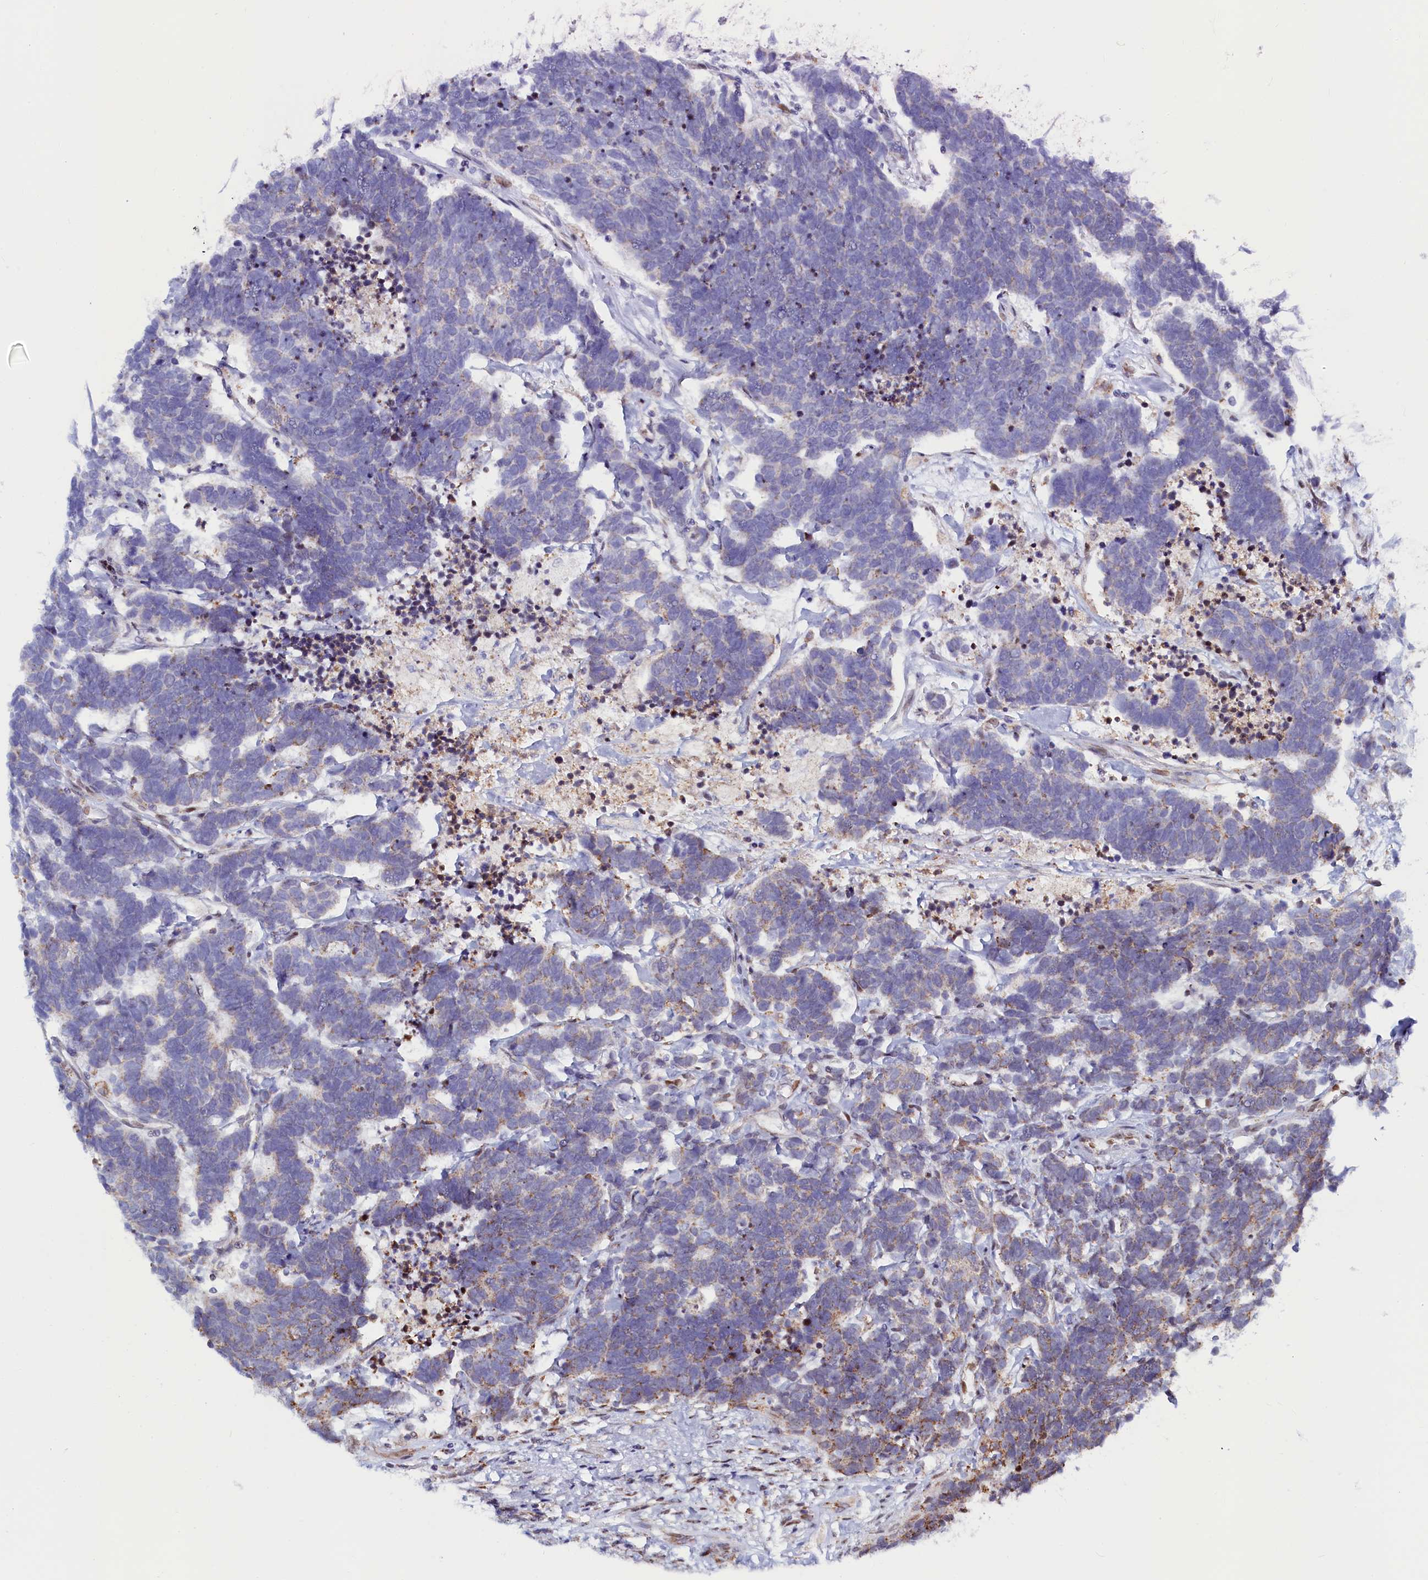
{"staining": {"intensity": "moderate", "quantity": "<25%", "location": "cytoplasmic/membranous"}, "tissue": "carcinoid", "cell_type": "Tumor cells", "image_type": "cancer", "snomed": [{"axis": "morphology", "description": "Carcinoma, NOS"}, {"axis": "morphology", "description": "Carcinoid, malignant, NOS"}, {"axis": "topography", "description": "Urinary bladder"}], "caption": "Tumor cells exhibit moderate cytoplasmic/membranous expression in approximately <25% of cells in carcinoid.", "gene": "HDGFL3", "patient": {"sex": "male", "age": 57}}